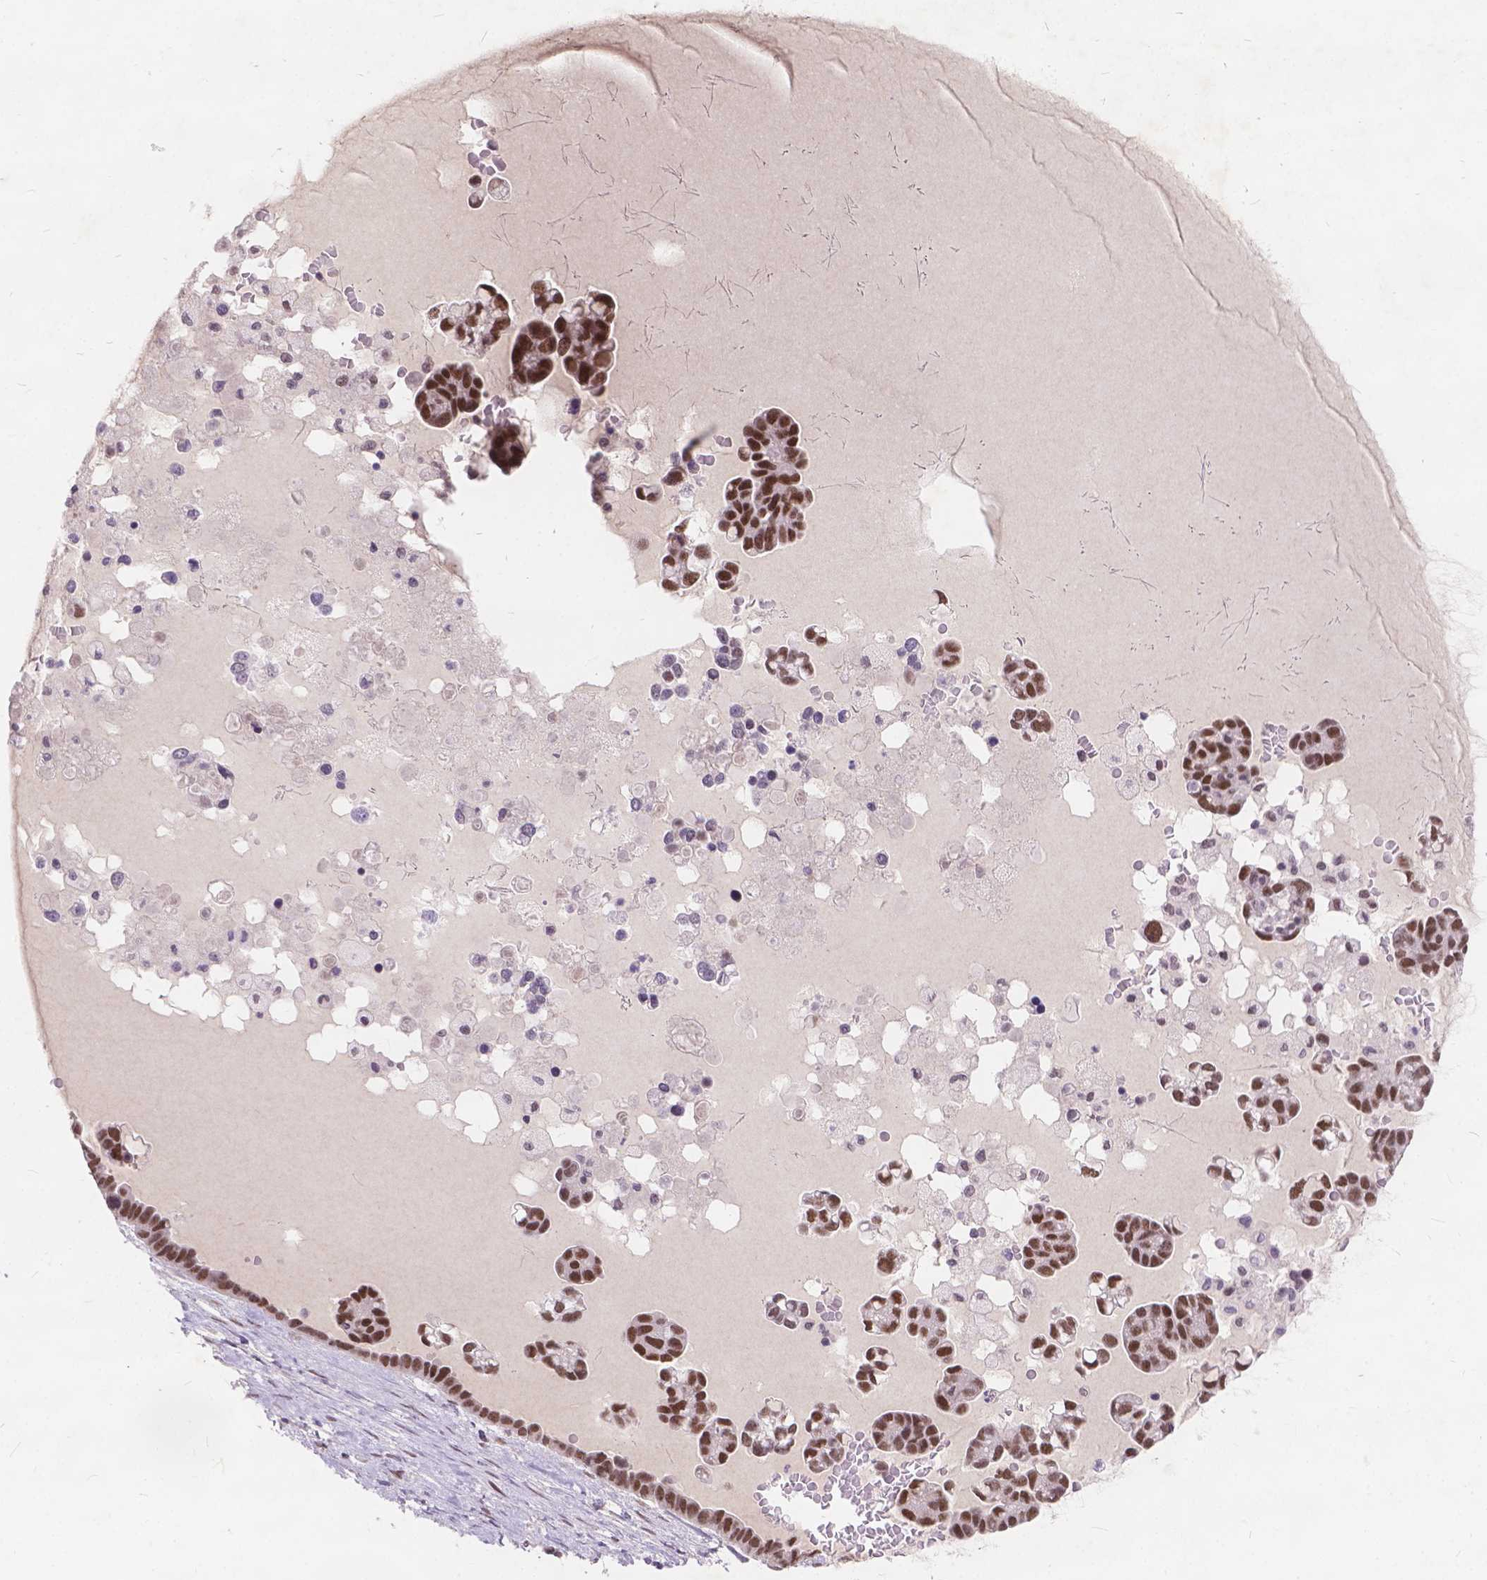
{"staining": {"intensity": "moderate", "quantity": ">75%", "location": "nuclear"}, "tissue": "ovarian cancer", "cell_type": "Tumor cells", "image_type": "cancer", "snomed": [{"axis": "morphology", "description": "Cystadenocarcinoma, serous, NOS"}, {"axis": "topography", "description": "Ovary"}], "caption": "Ovarian cancer (serous cystadenocarcinoma) stained with a brown dye exhibits moderate nuclear positive staining in approximately >75% of tumor cells.", "gene": "FAM53A", "patient": {"sex": "female", "age": 54}}